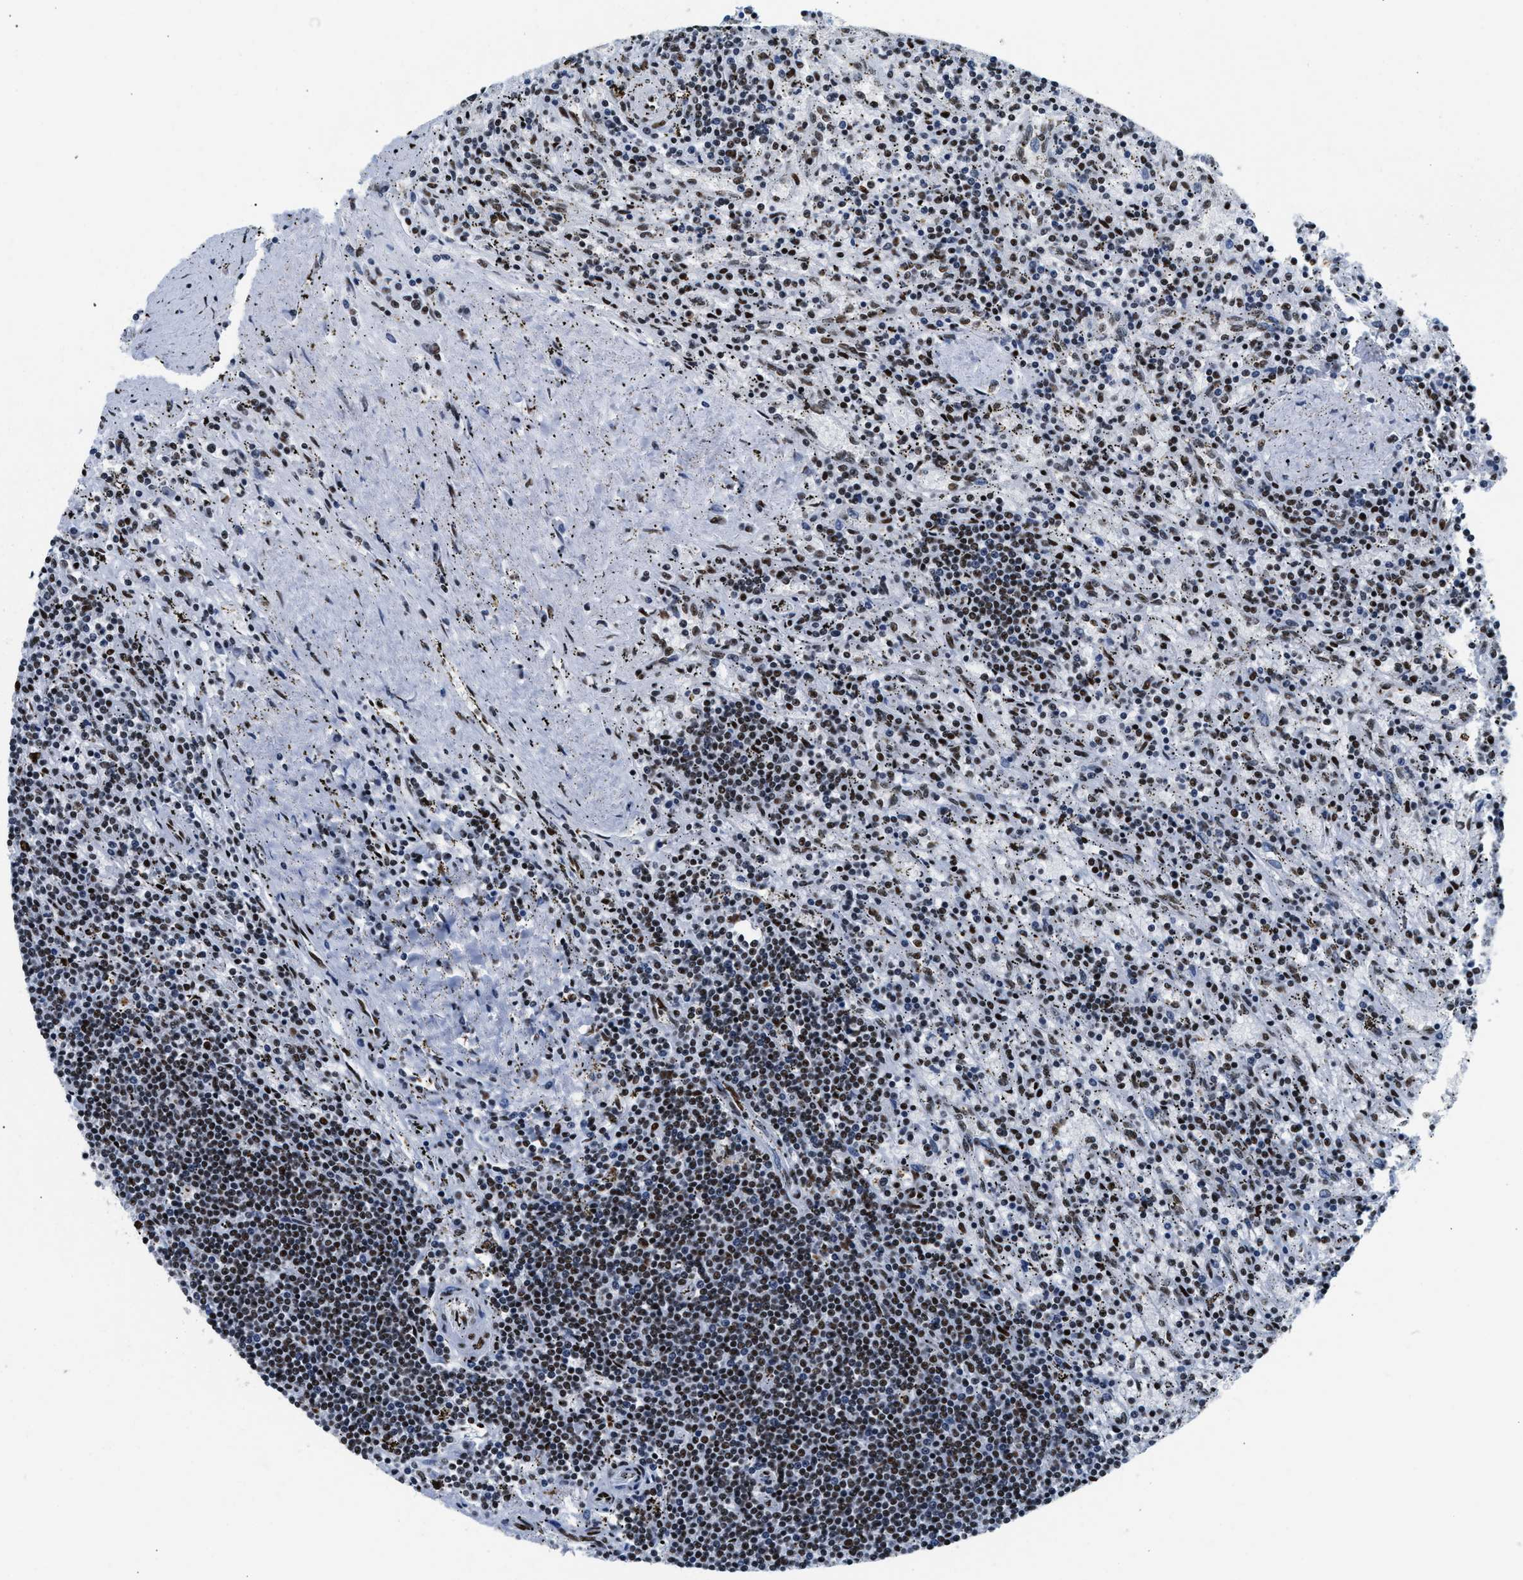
{"staining": {"intensity": "moderate", "quantity": ">75%", "location": "nuclear"}, "tissue": "lymphoma", "cell_type": "Tumor cells", "image_type": "cancer", "snomed": [{"axis": "morphology", "description": "Malignant lymphoma, non-Hodgkin's type, Low grade"}, {"axis": "topography", "description": "Spleen"}], "caption": "Immunohistochemical staining of human low-grade malignant lymphoma, non-Hodgkin's type exhibits medium levels of moderate nuclear protein positivity in about >75% of tumor cells.", "gene": "RAD50", "patient": {"sex": "male", "age": 76}}